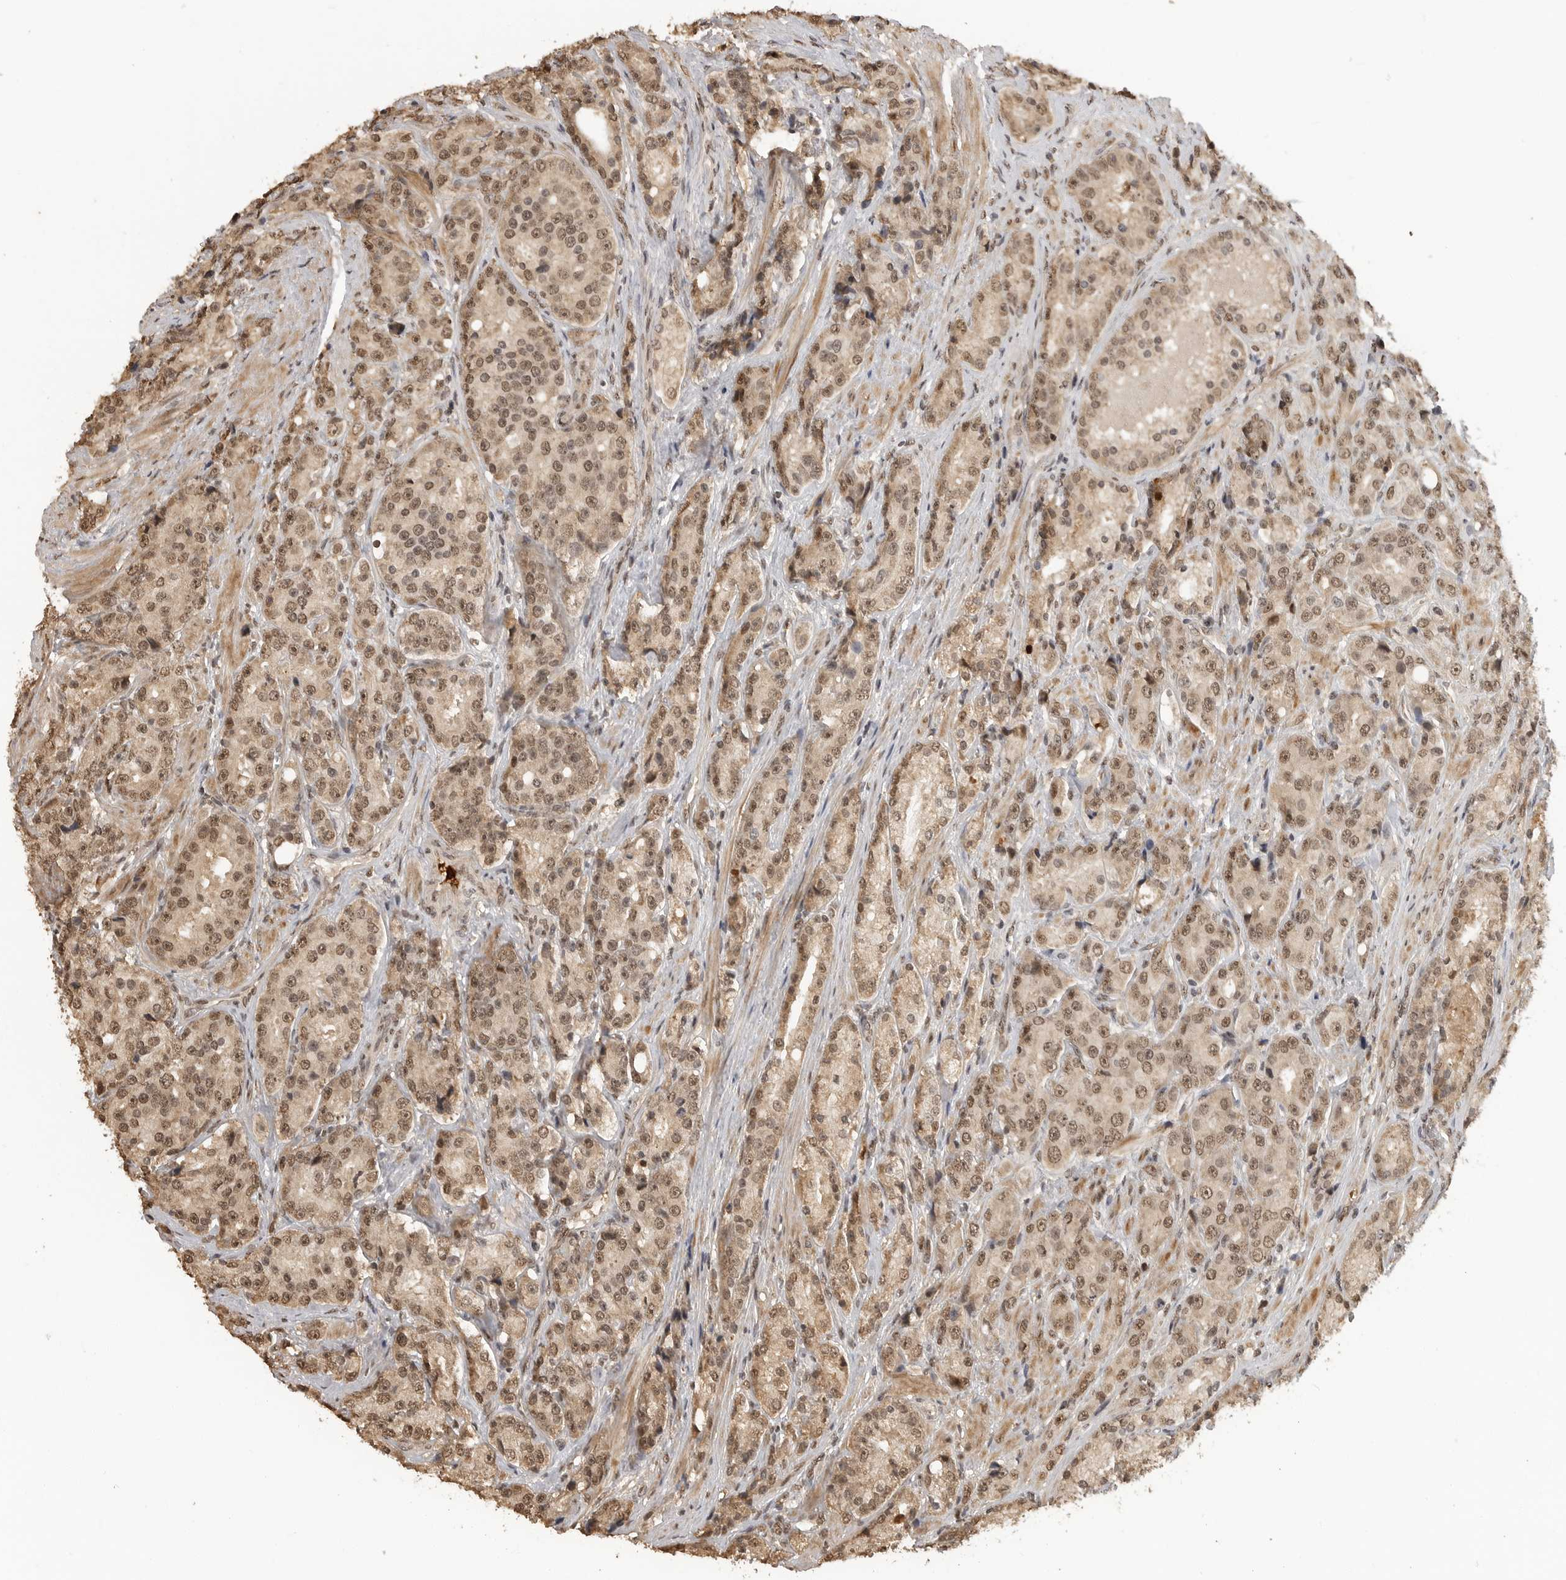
{"staining": {"intensity": "moderate", "quantity": ">75%", "location": "nuclear"}, "tissue": "prostate cancer", "cell_type": "Tumor cells", "image_type": "cancer", "snomed": [{"axis": "morphology", "description": "Adenocarcinoma, High grade"}, {"axis": "topography", "description": "Prostate"}], "caption": "About >75% of tumor cells in prostate high-grade adenocarcinoma exhibit moderate nuclear protein expression as visualized by brown immunohistochemical staining.", "gene": "CLOCK", "patient": {"sex": "male", "age": 60}}